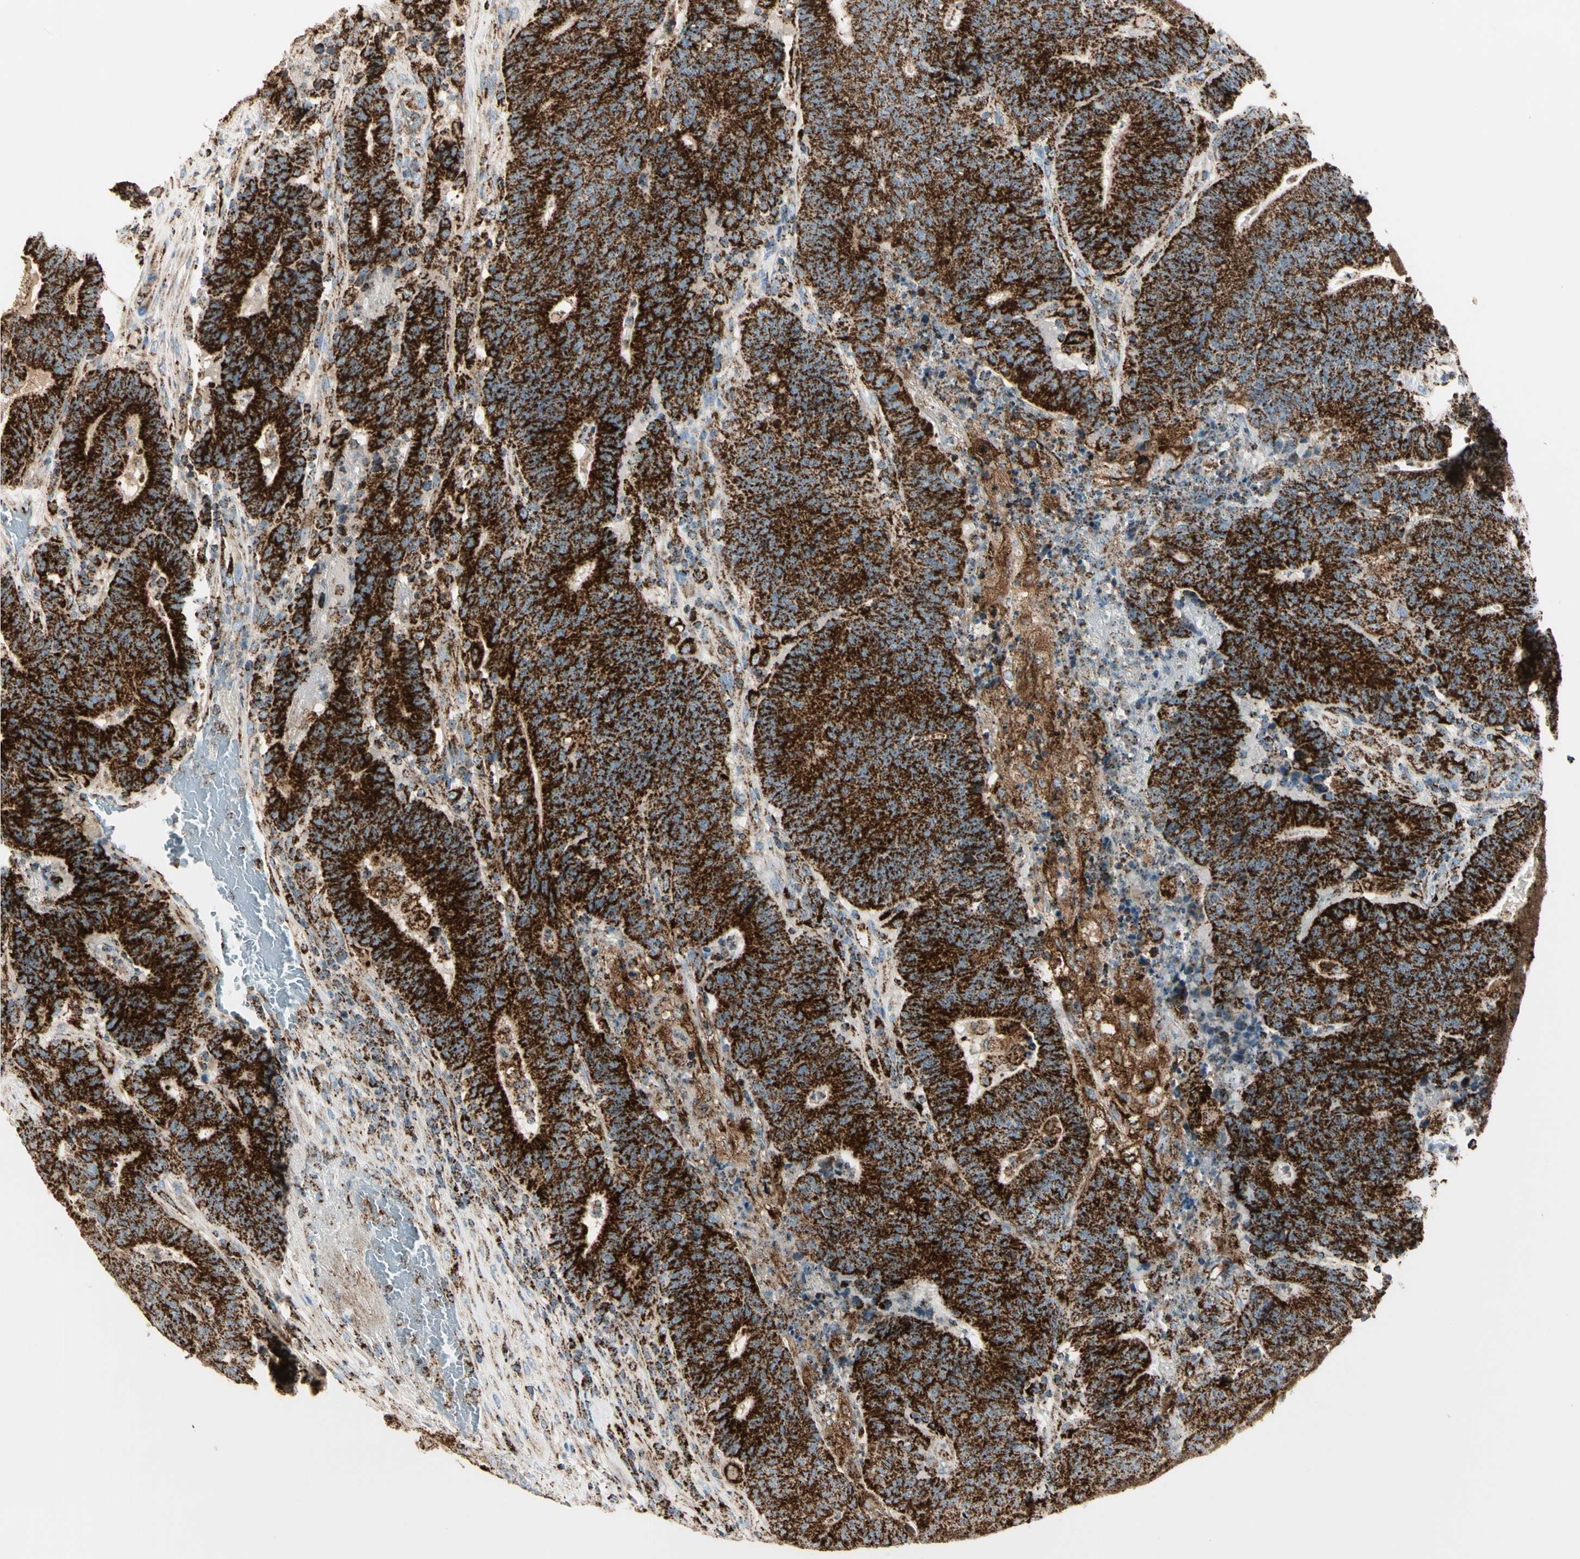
{"staining": {"intensity": "strong", "quantity": ">75%", "location": "cytoplasmic/membranous"}, "tissue": "colorectal cancer", "cell_type": "Tumor cells", "image_type": "cancer", "snomed": [{"axis": "morphology", "description": "Normal tissue, NOS"}, {"axis": "morphology", "description": "Adenocarcinoma, NOS"}, {"axis": "topography", "description": "Colon"}], "caption": "A histopathology image of human colorectal adenocarcinoma stained for a protein displays strong cytoplasmic/membranous brown staining in tumor cells.", "gene": "ME2", "patient": {"sex": "female", "age": 75}}